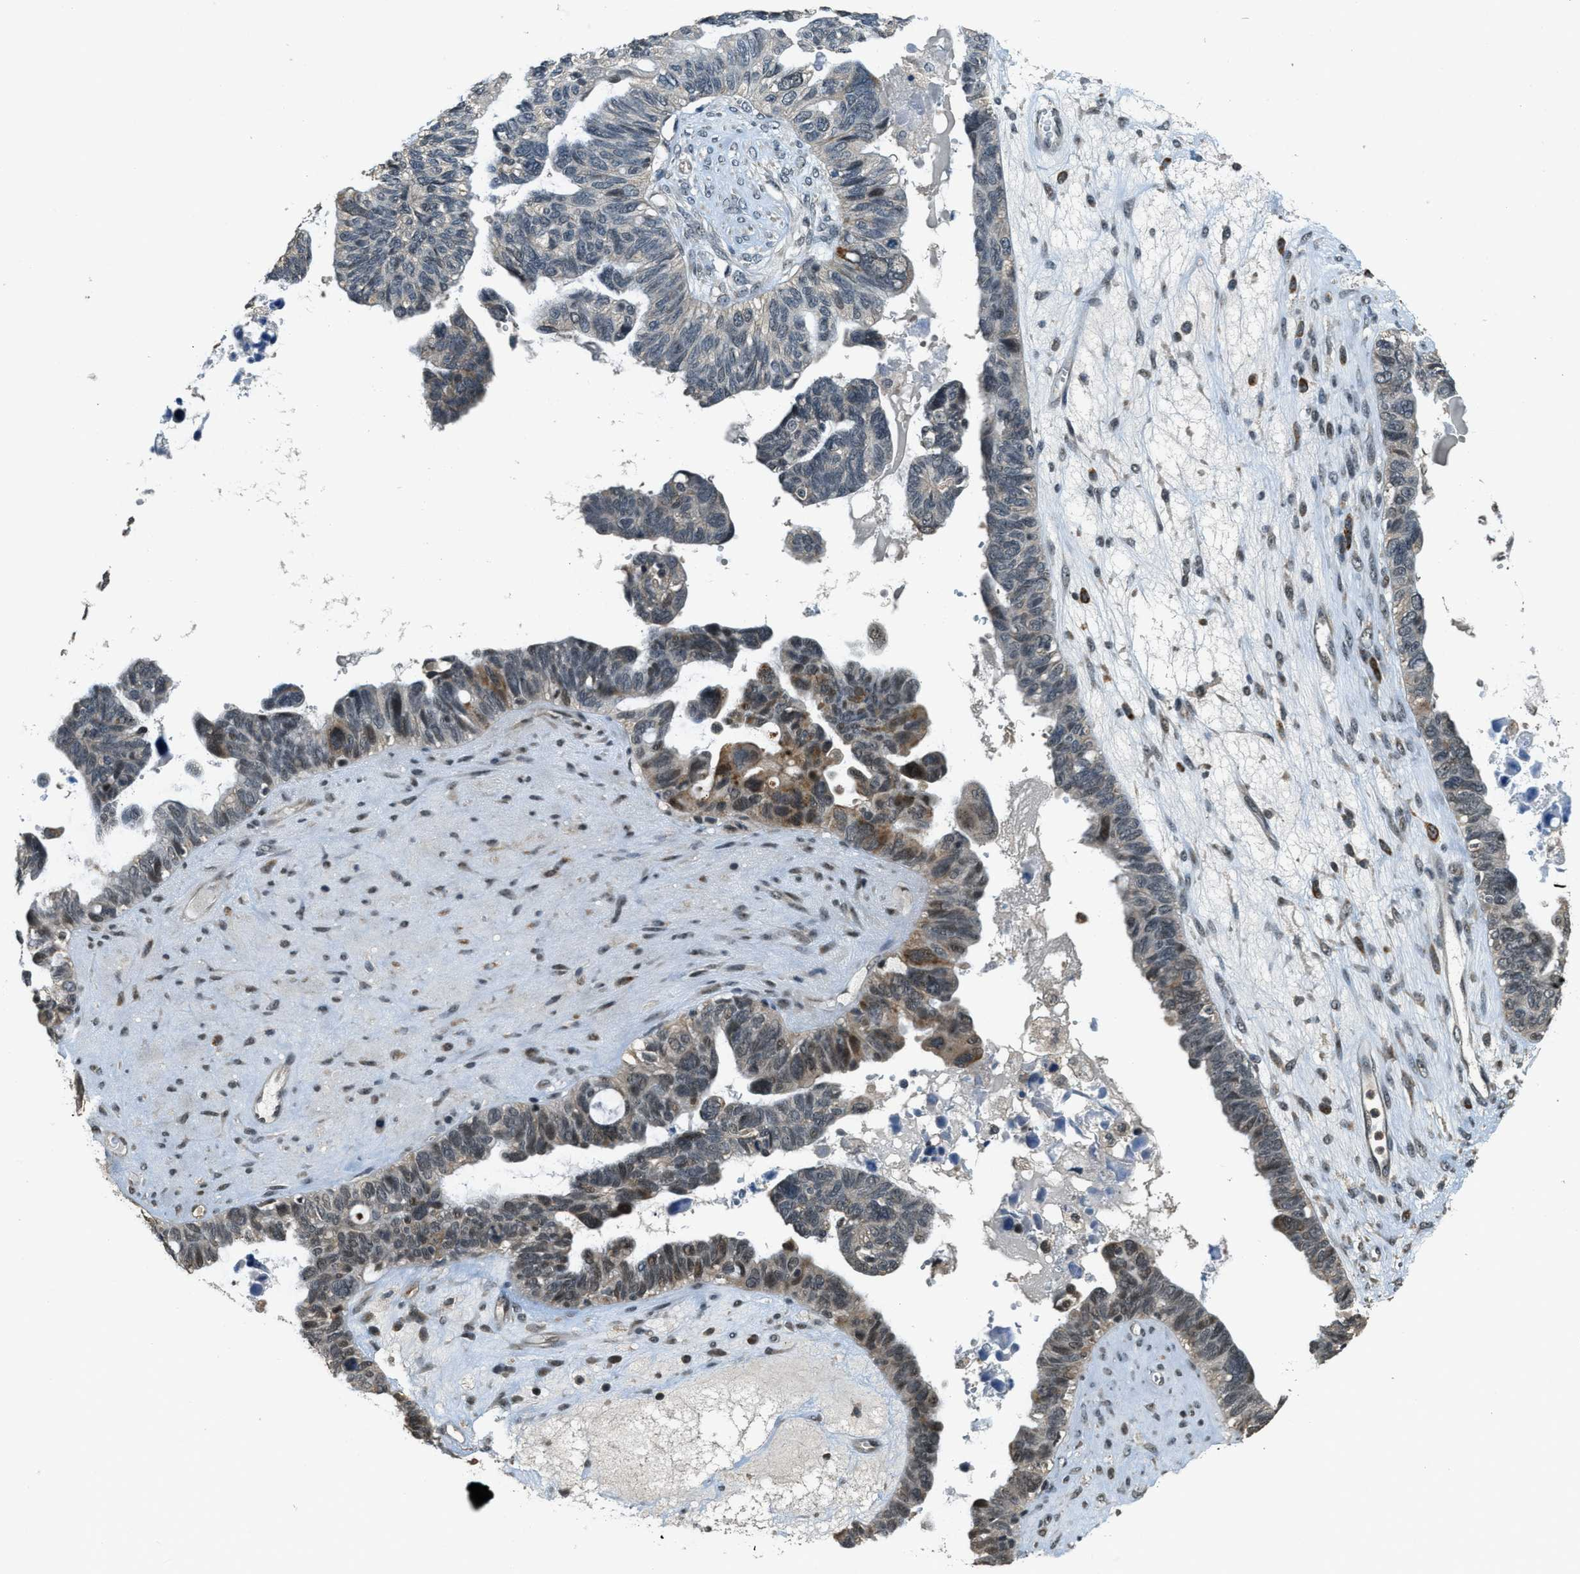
{"staining": {"intensity": "moderate", "quantity": "<25%", "location": "cytoplasmic/membranous,nuclear"}, "tissue": "ovarian cancer", "cell_type": "Tumor cells", "image_type": "cancer", "snomed": [{"axis": "morphology", "description": "Cystadenocarcinoma, serous, NOS"}, {"axis": "topography", "description": "Ovary"}], "caption": "Protein staining of serous cystadenocarcinoma (ovarian) tissue displays moderate cytoplasmic/membranous and nuclear expression in about <25% of tumor cells.", "gene": "MED21", "patient": {"sex": "female", "age": 79}}